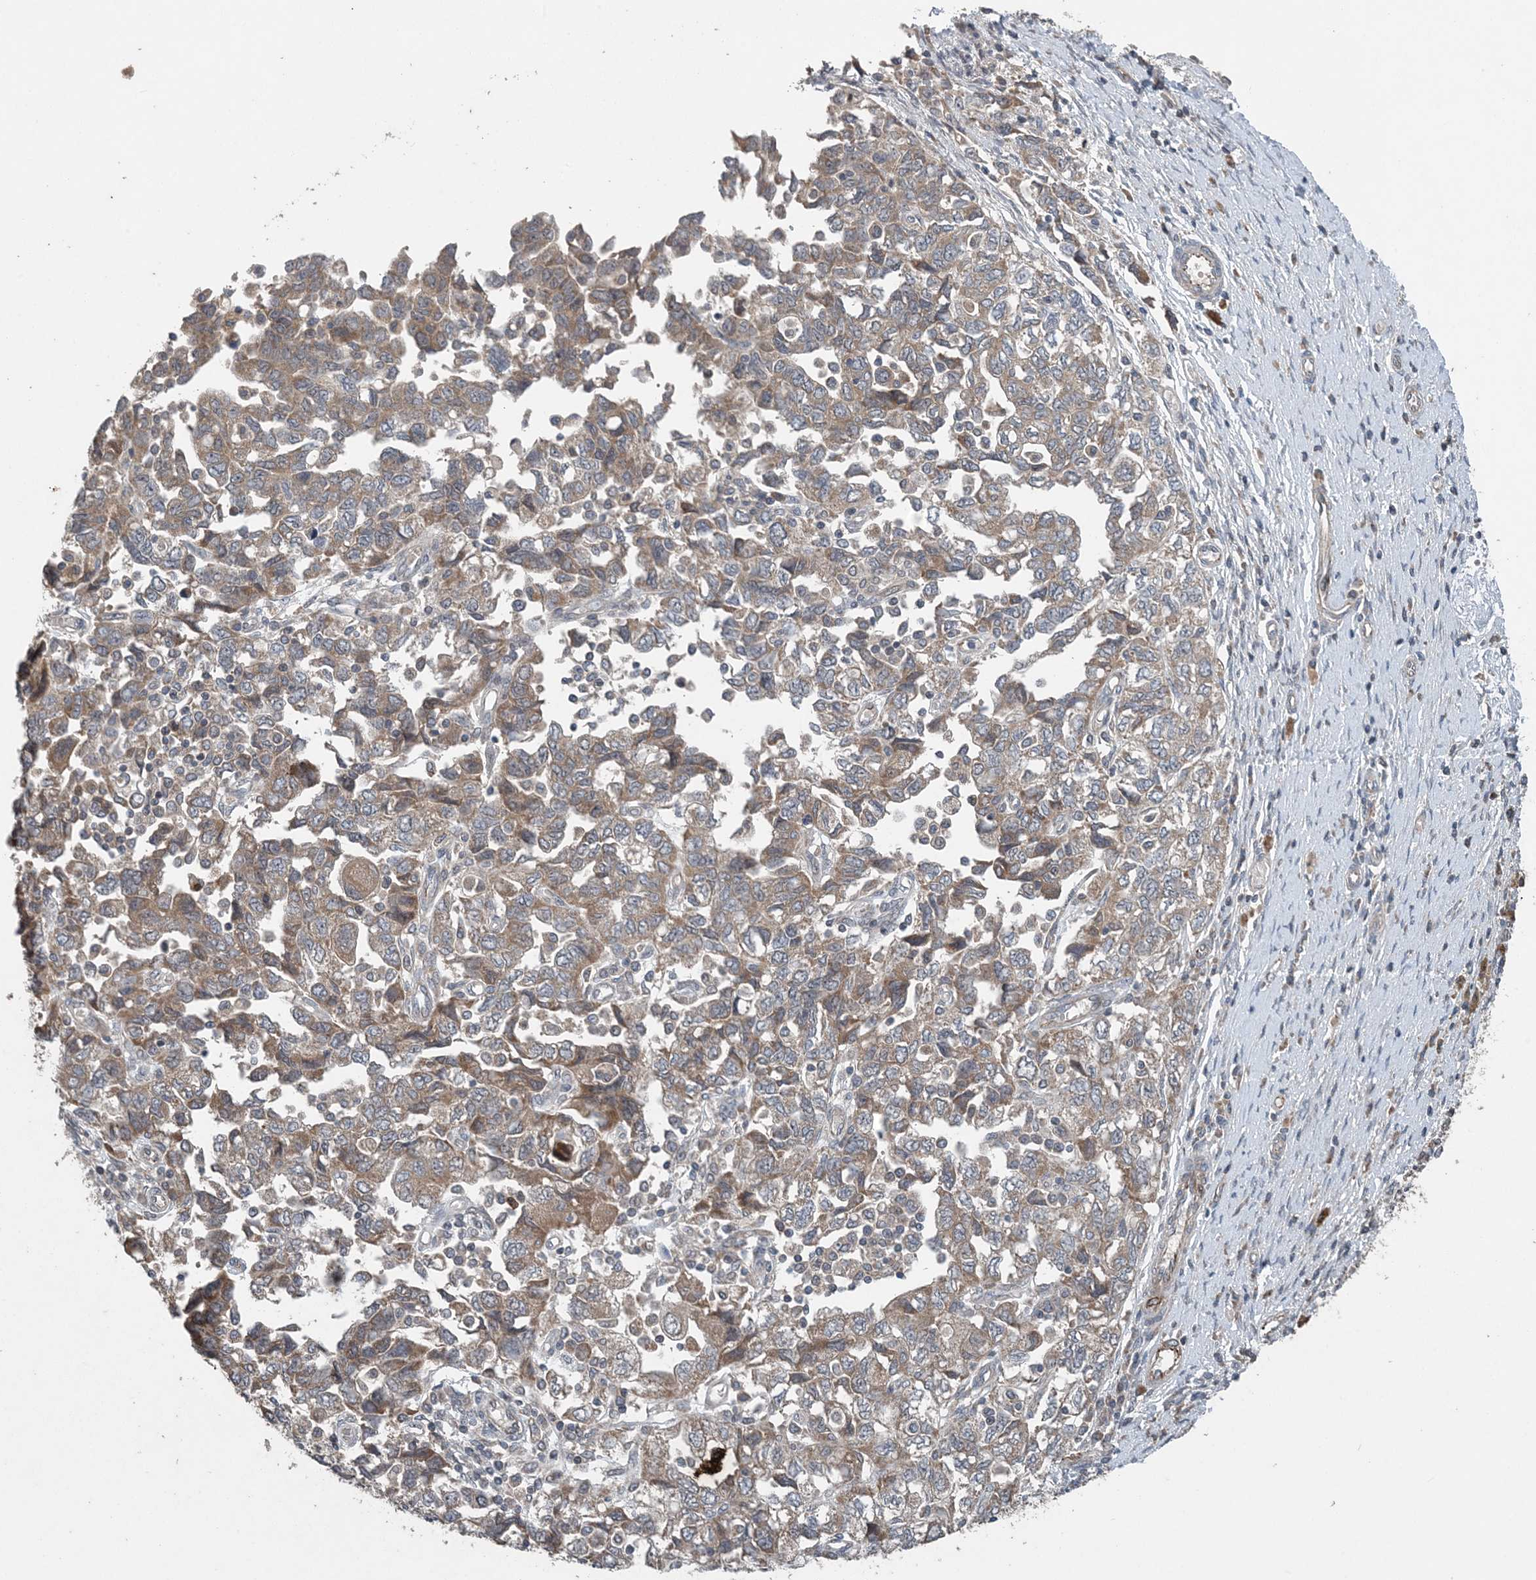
{"staining": {"intensity": "weak", "quantity": "25%-75%", "location": "cytoplasmic/membranous"}, "tissue": "ovarian cancer", "cell_type": "Tumor cells", "image_type": "cancer", "snomed": [{"axis": "morphology", "description": "Carcinoma, NOS"}, {"axis": "morphology", "description": "Cystadenocarcinoma, serous, NOS"}, {"axis": "topography", "description": "Ovary"}], "caption": "Protein analysis of ovarian serous cystadenocarcinoma tissue exhibits weak cytoplasmic/membranous staining in approximately 25%-75% of tumor cells.", "gene": "MYO9B", "patient": {"sex": "female", "age": 69}}